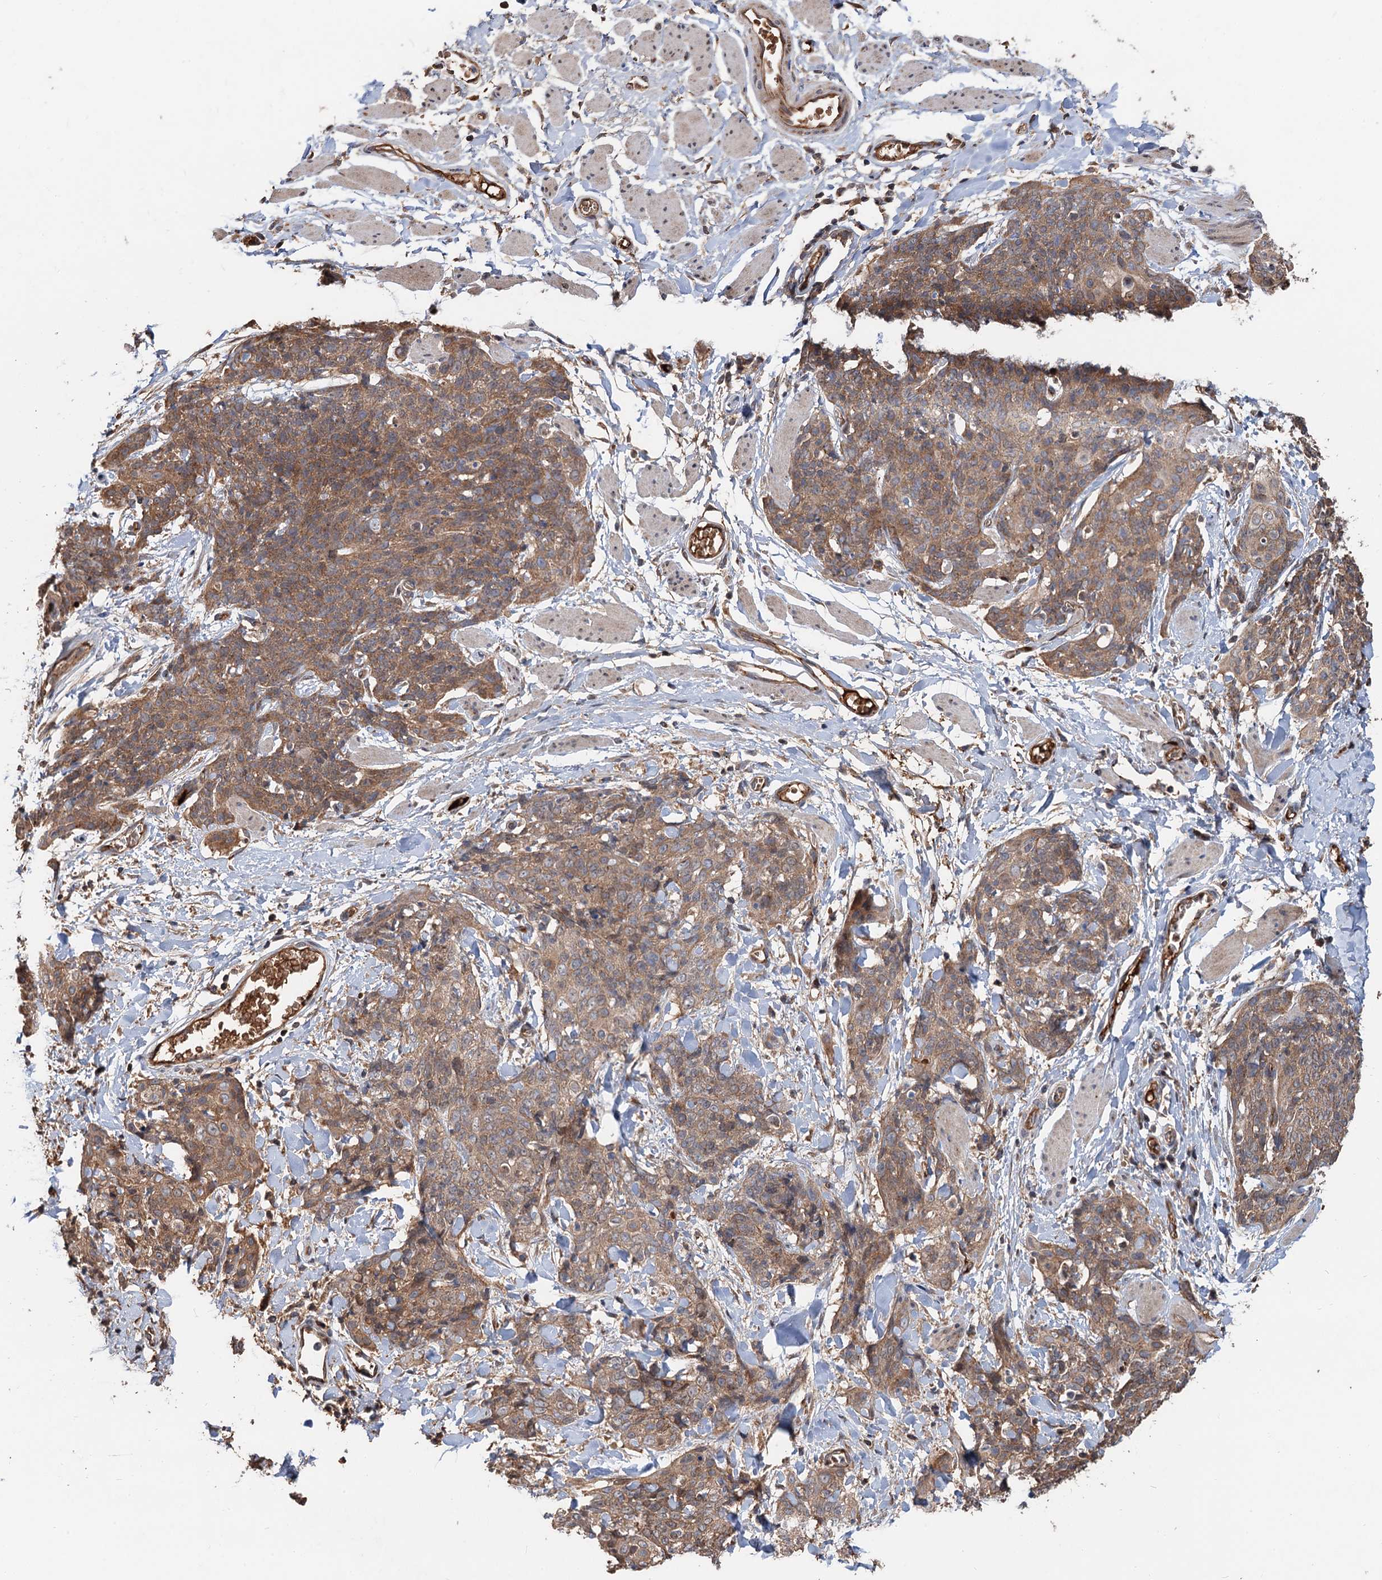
{"staining": {"intensity": "moderate", "quantity": ">75%", "location": "cytoplasmic/membranous"}, "tissue": "skin cancer", "cell_type": "Tumor cells", "image_type": "cancer", "snomed": [{"axis": "morphology", "description": "Squamous cell carcinoma, NOS"}, {"axis": "topography", "description": "Skin"}, {"axis": "topography", "description": "Vulva"}], "caption": "Human skin squamous cell carcinoma stained with a protein marker exhibits moderate staining in tumor cells.", "gene": "DEXI", "patient": {"sex": "female", "age": 85}}